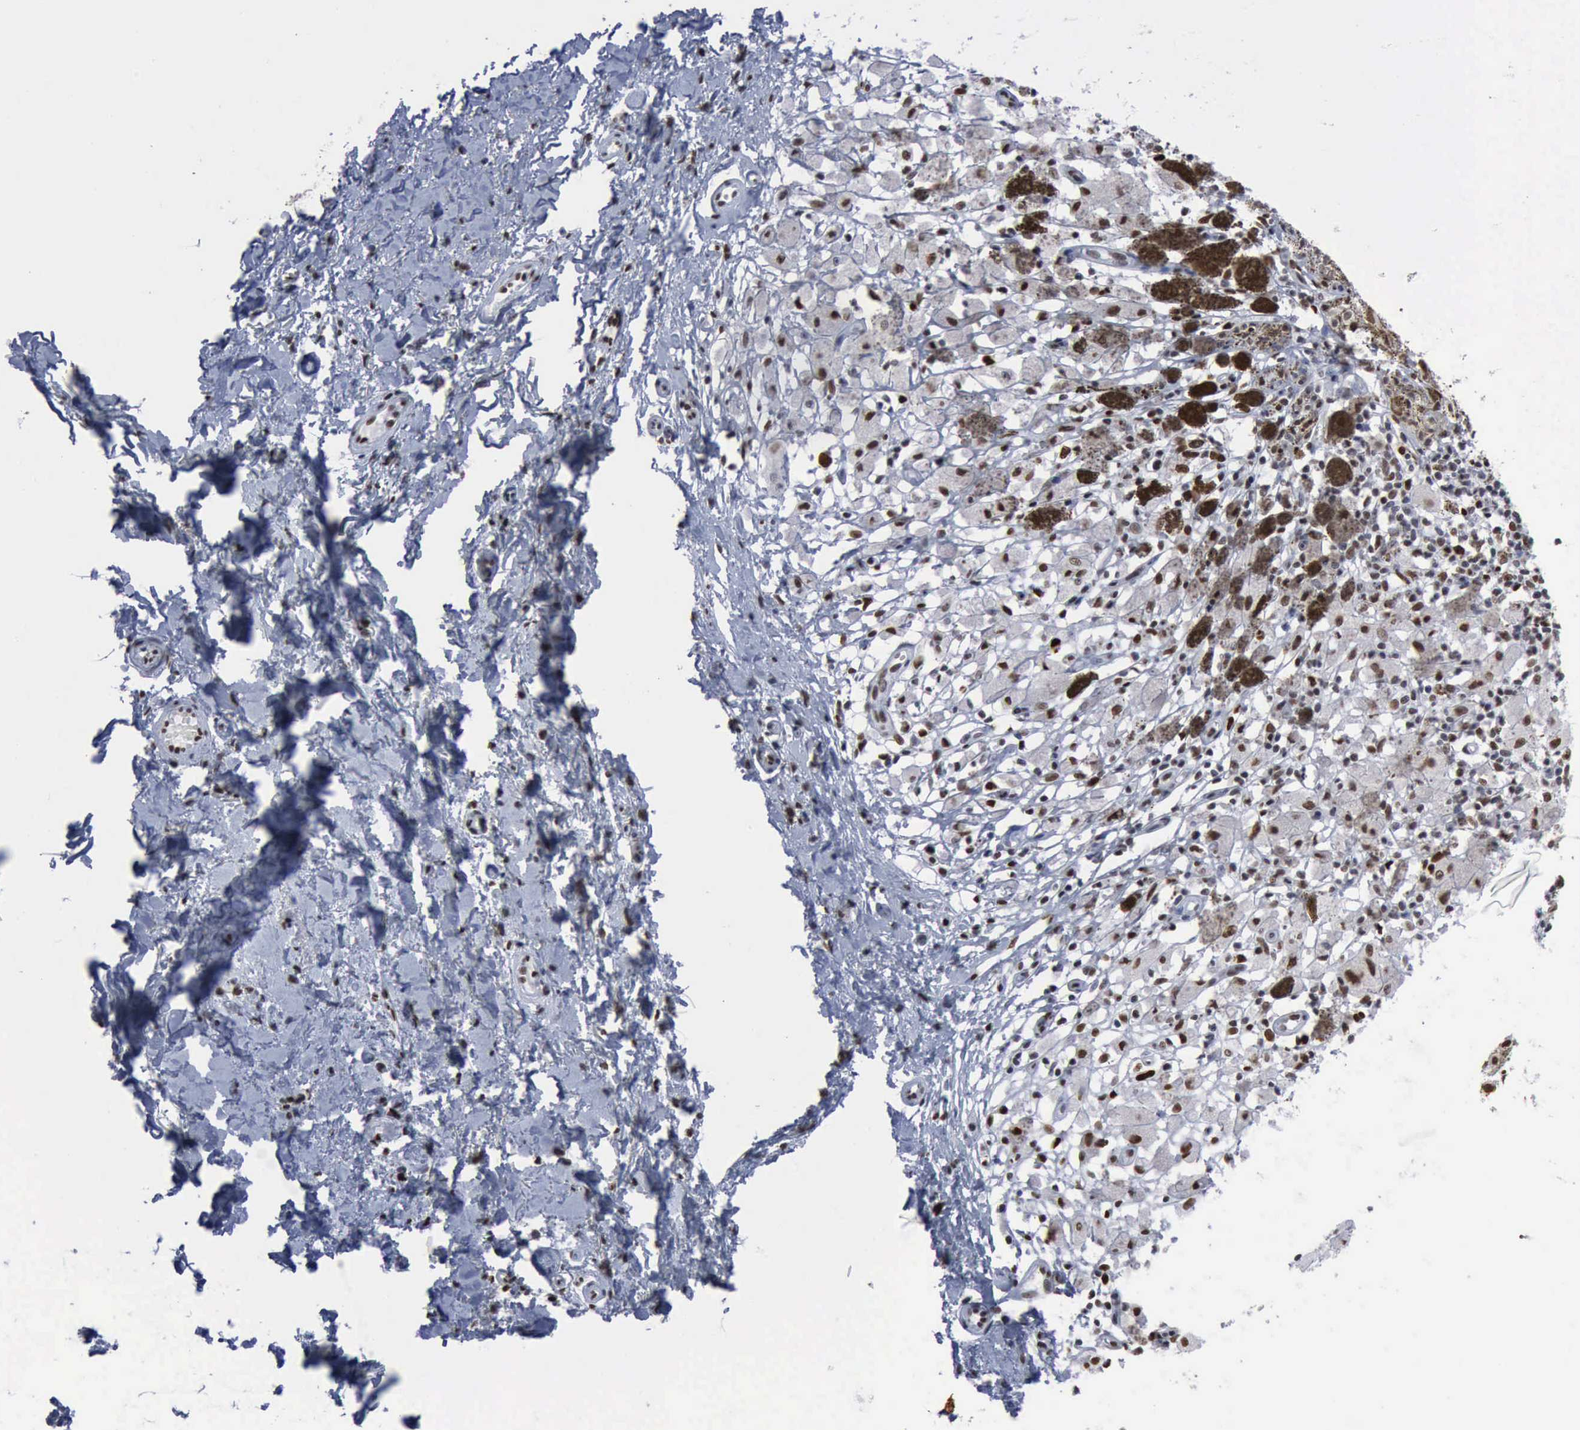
{"staining": {"intensity": "moderate", "quantity": ">75%", "location": "nuclear"}, "tissue": "melanoma", "cell_type": "Tumor cells", "image_type": "cancer", "snomed": [{"axis": "morphology", "description": "Malignant melanoma, NOS"}, {"axis": "topography", "description": "Skin"}], "caption": "The immunohistochemical stain labels moderate nuclear expression in tumor cells of malignant melanoma tissue.", "gene": "PCNA", "patient": {"sex": "male", "age": 45}}